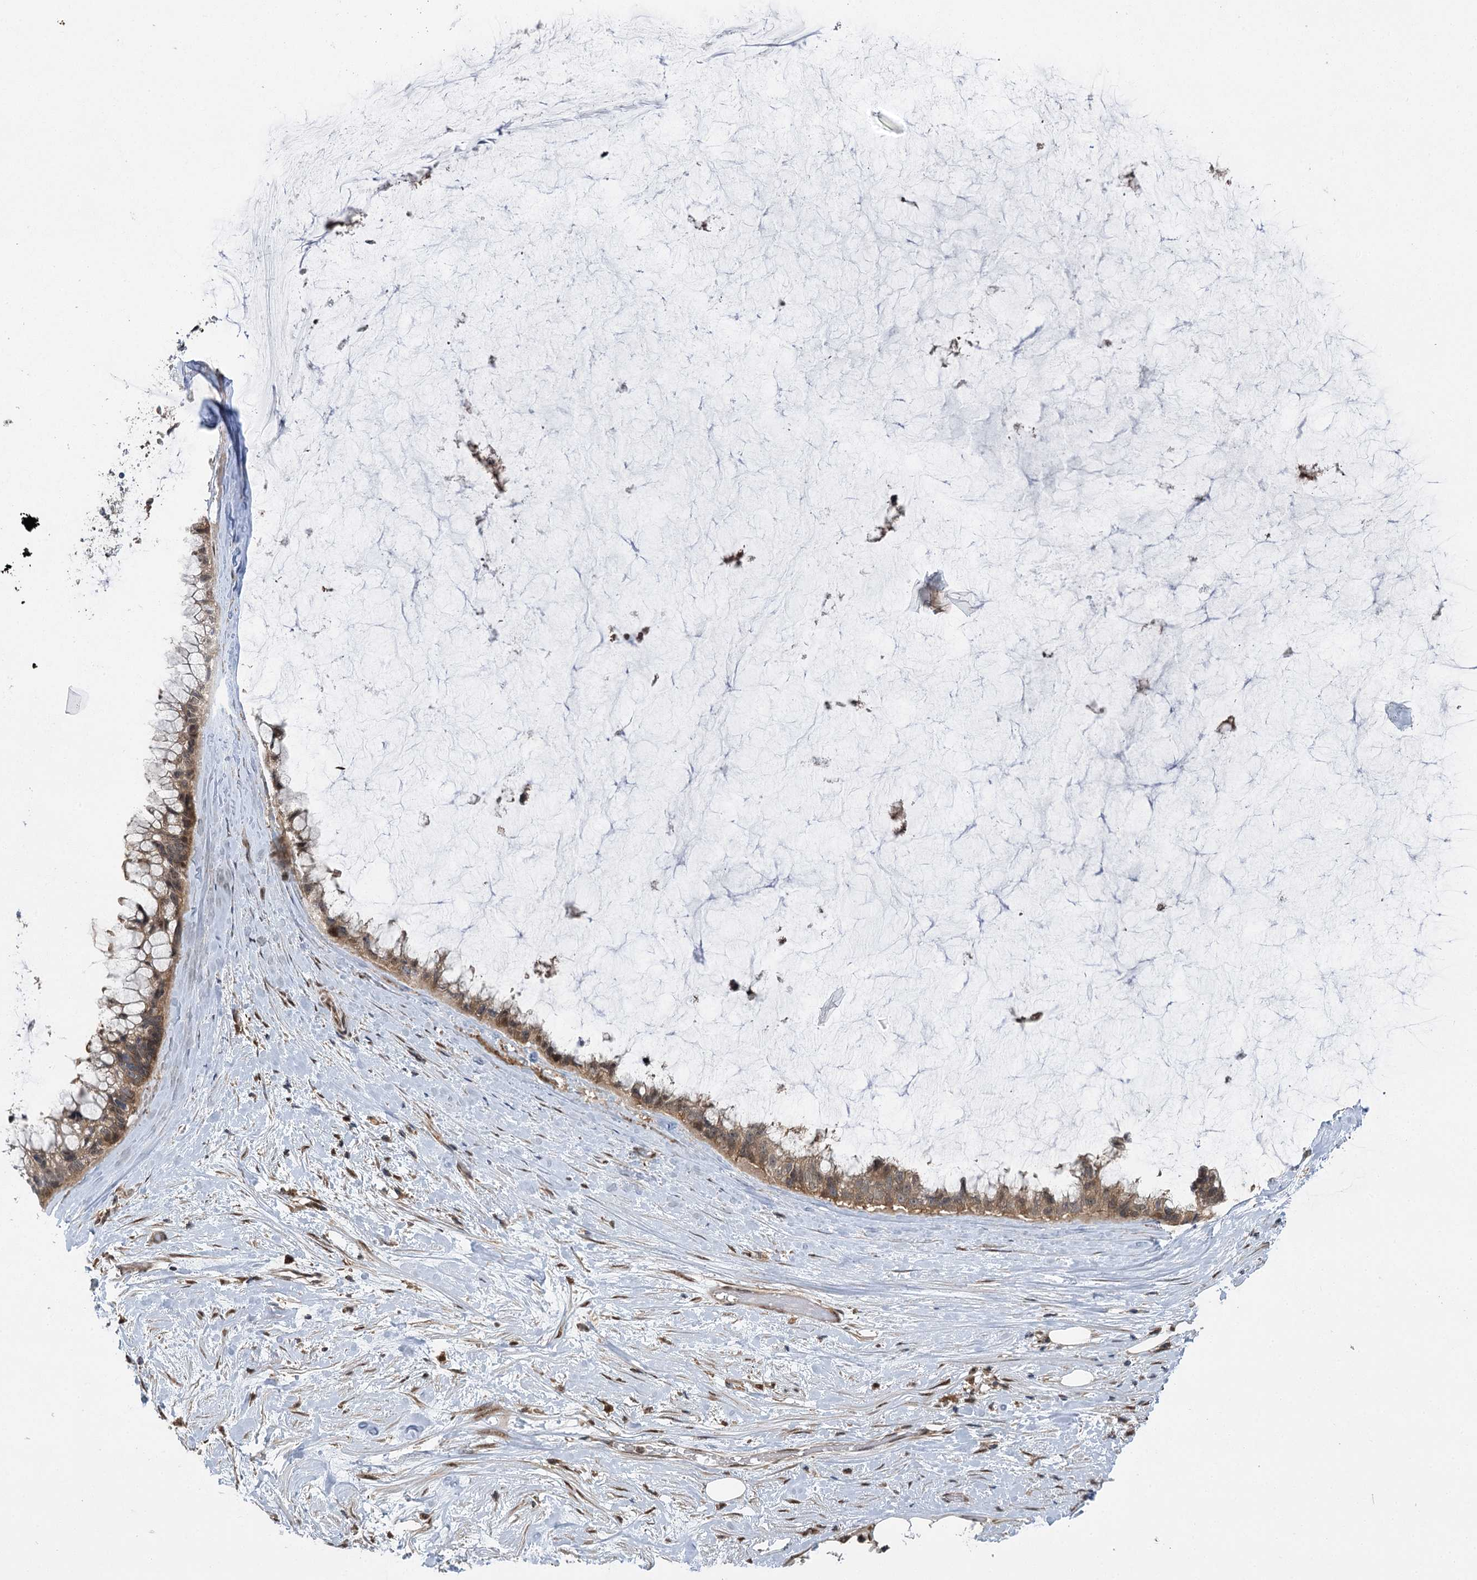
{"staining": {"intensity": "moderate", "quantity": ">75%", "location": "cytoplasmic/membranous"}, "tissue": "ovarian cancer", "cell_type": "Tumor cells", "image_type": "cancer", "snomed": [{"axis": "morphology", "description": "Cystadenocarcinoma, mucinous, NOS"}, {"axis": "topography", "description": "Ovary"}], "caption": "This histopathology image reveals ovarian mucinous cystadenocarcinoma stained with IHC to label a protein in brown. The cytoplasmic/membranous of tumor cells show moderate positivity for the protein. Nuclei are counter-stained blue.", "gene": "C12orf4", "patient": {"sex": "female", "age": 39}}